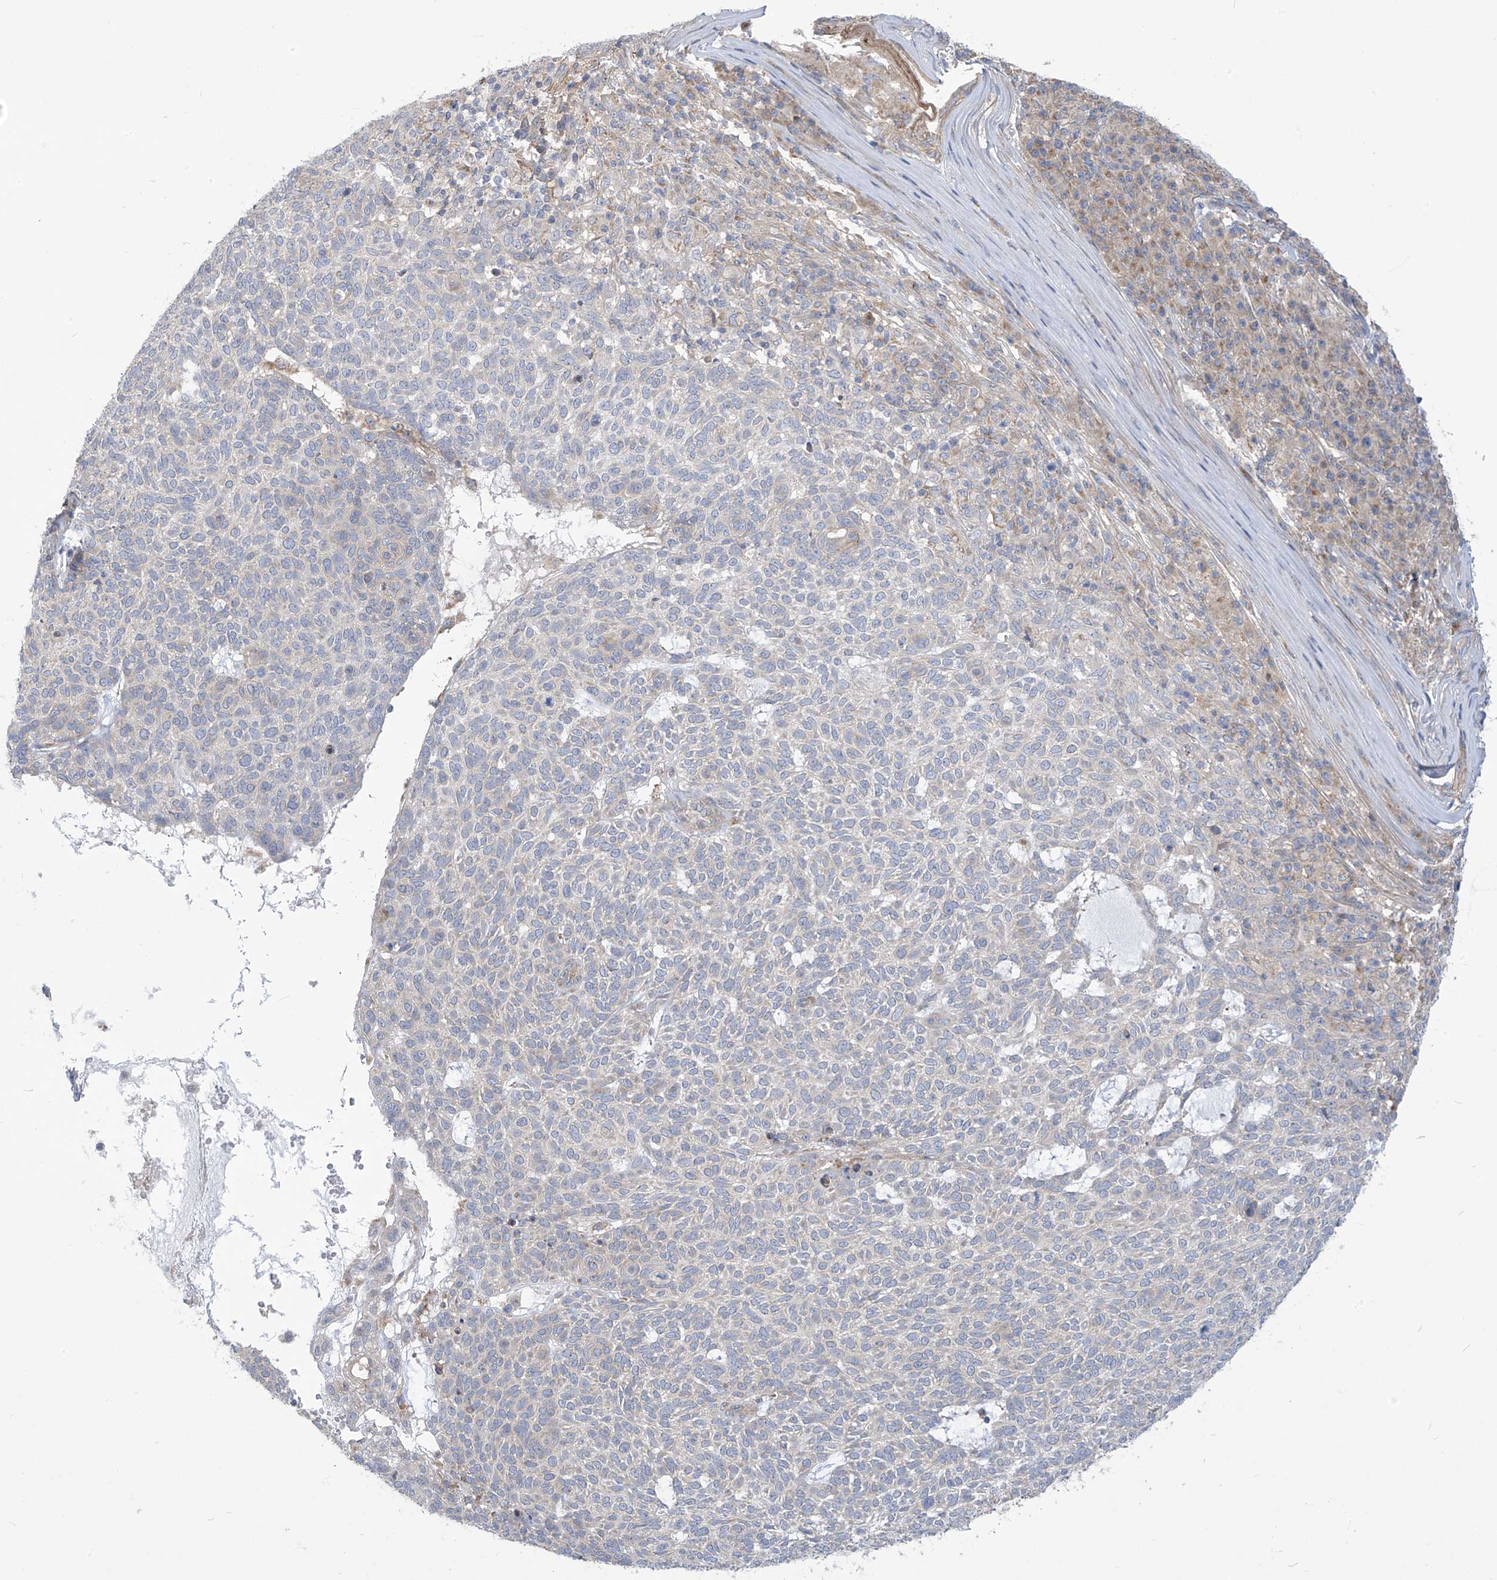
{"staining": {"intensity": "negative", "quantity": "none", "location": "none"}, "tissue": "skin cancer", "cell_type": "Tumor cells", "image_type": "cancer", "snomed": [{"axis": "morphology", "description": "Squamous cell carcinoma, NOS"}, {"axis": "topography", "description": "Skin"}], "caption": "Immunohistochemical staining of skin cancer reveals no significant positivity in tumor cells. Brightfield microscopy of immunohistochemistry stained with DAB (brown) and hematoxylin (blue), captured at high magnification.", "gene": "ADAT2", "patient": {"sex": "female", "age": 90}}